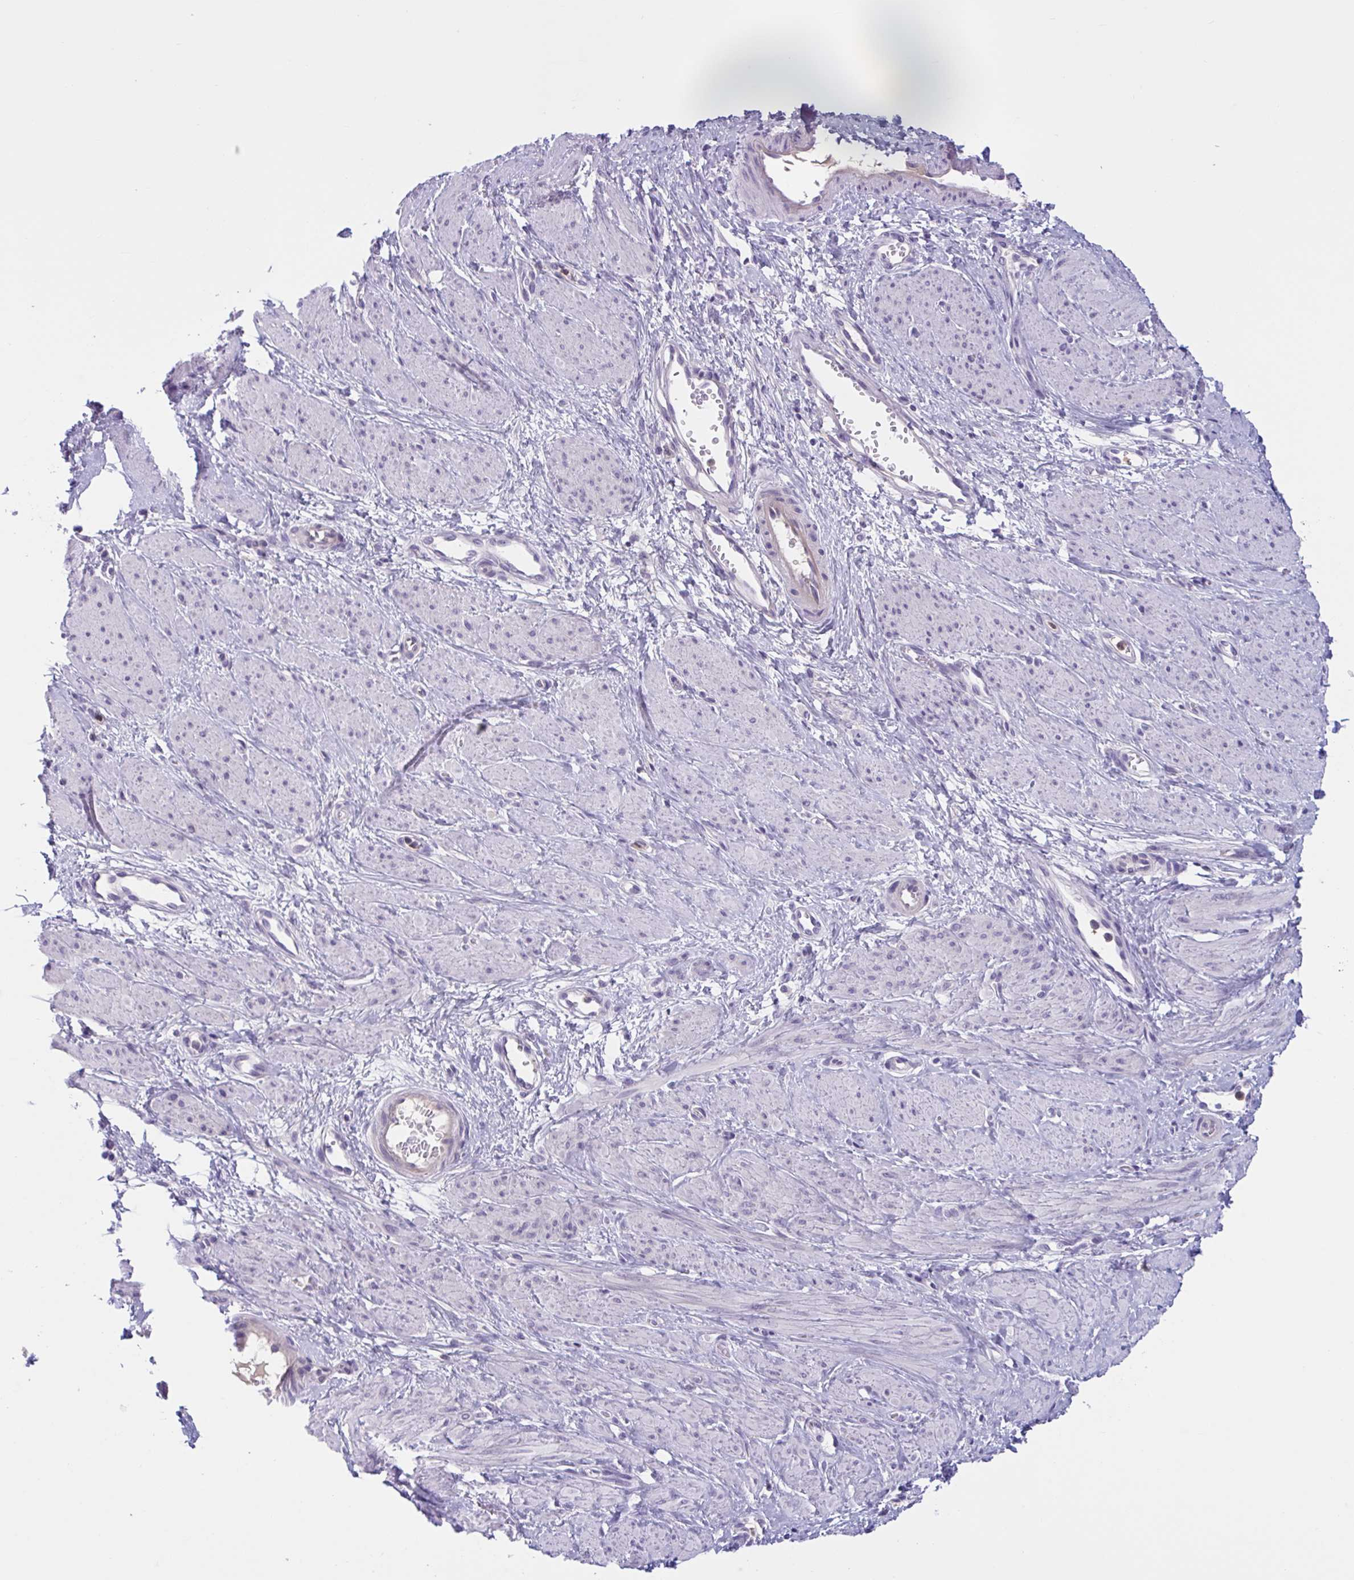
{"staining": {"intensity": "negative", "quantity": "none", "location": "none"}, "tissue": "smooth muscle", "cell_type": "Smooth muscle cells", "image_type": "normal", "snomed": [{"axis": "morphology", "description": "Normal tissue, NOS"}, {"axis": "topography", "description": "Smooth muscle"}, {"axis": "topography", "description": "Uterus"}], "caption": "Normal smooth muscle was stained to show a protein in brown. There is no significant staining in smooth muscle cells.", "gene": "WNT9B", "patient": {"sex": "female", "age": 39}}